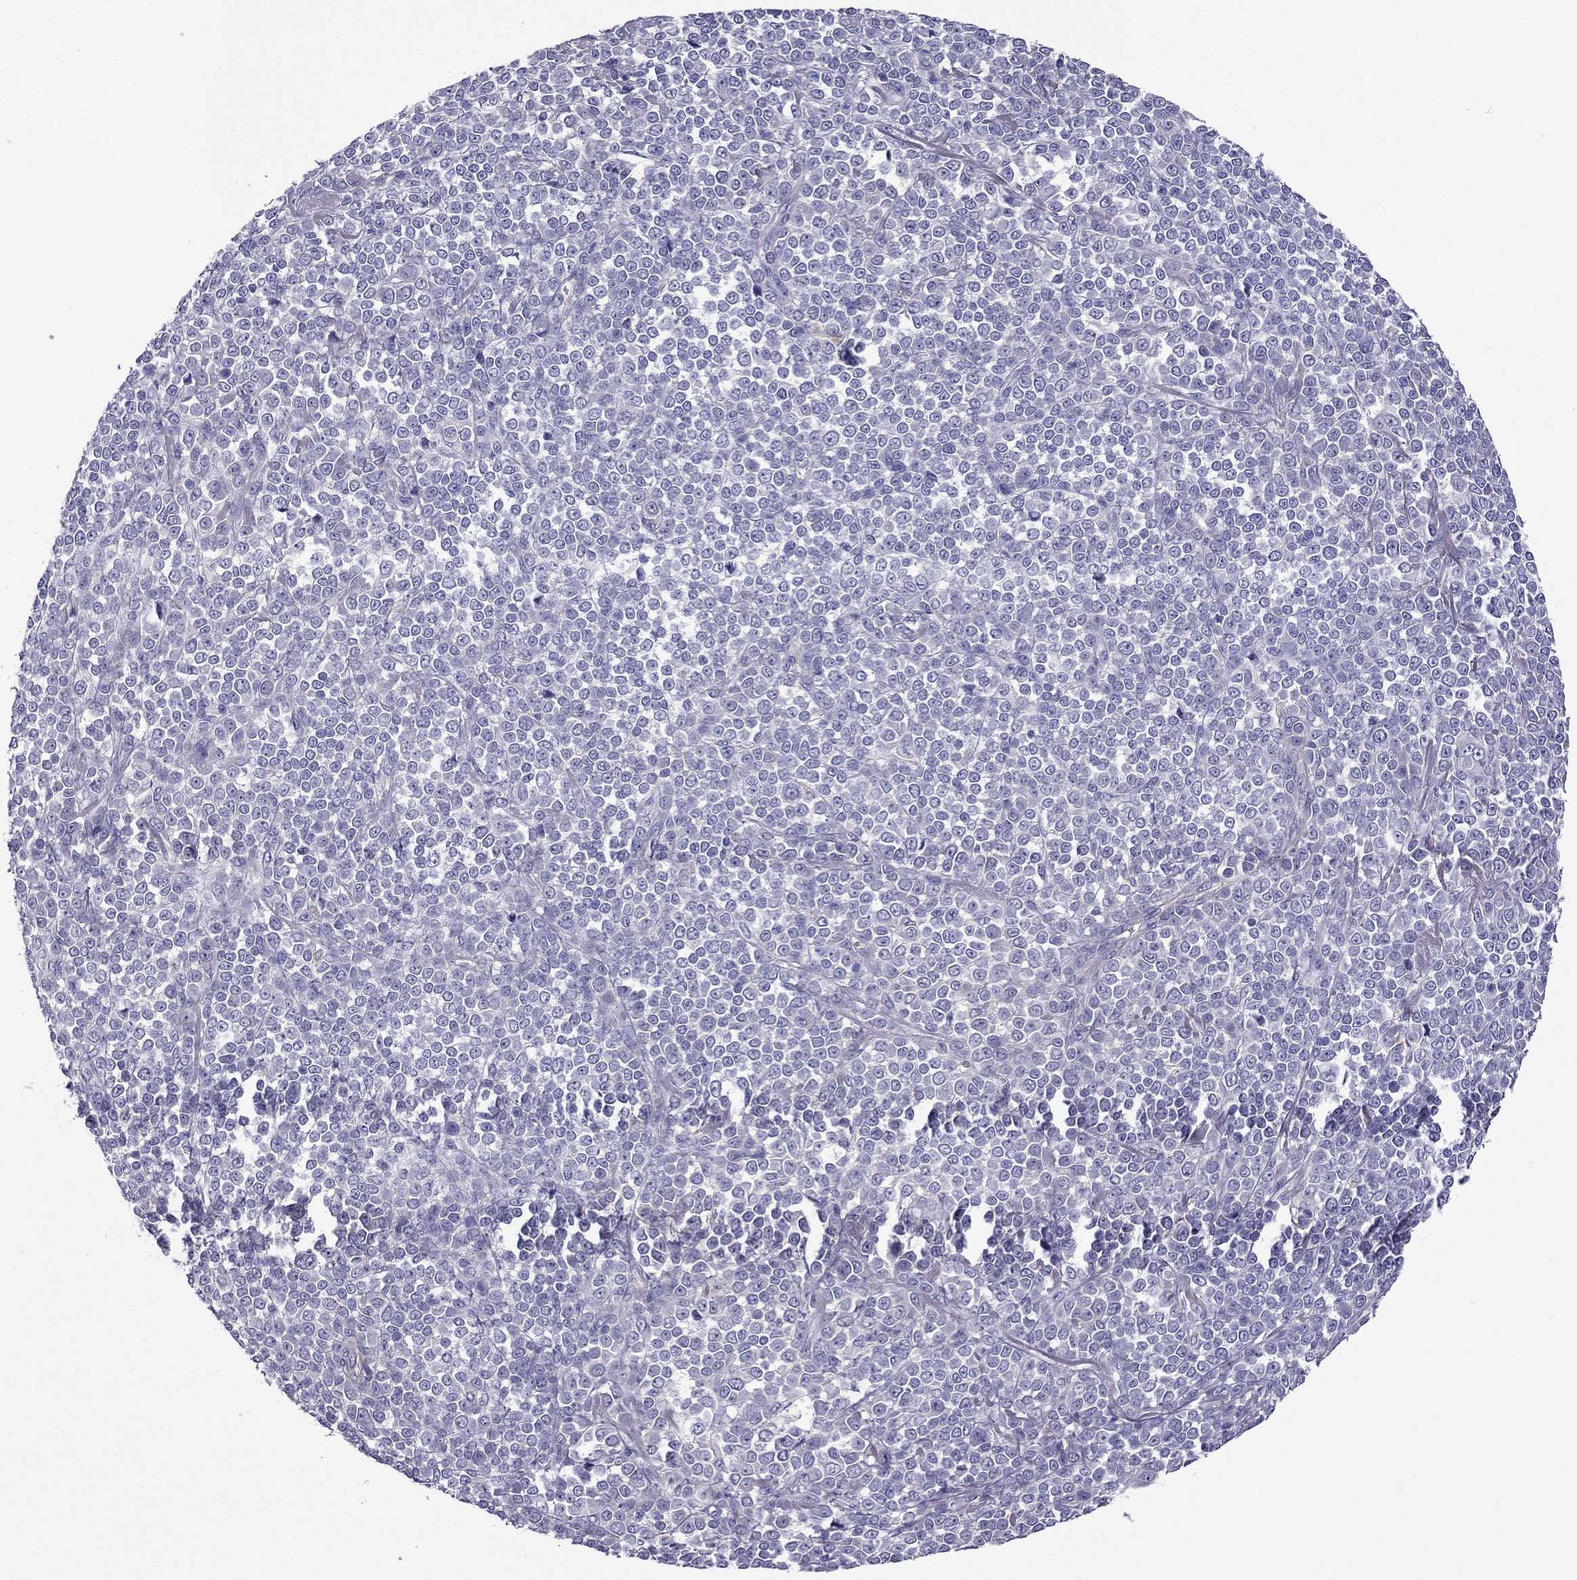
{"staining": {"intensity": "negative", "quantity": "none", "location": "none"}, "tissue": "melanoma", "cell_type": "Tumor cells", "image_type": "cancer", "snomed": [{"axis": "morphology", "description": "Malignant melanoma, NOS"}, {"axis": "topography", "description": "Skin"}], "caption": "Micrograph shows no significant protein staining in tumor cells of melanoma. Nuclei are stained in blue.", "gene": "GJA8", "patient": {"sex": "female", "age": 95}}